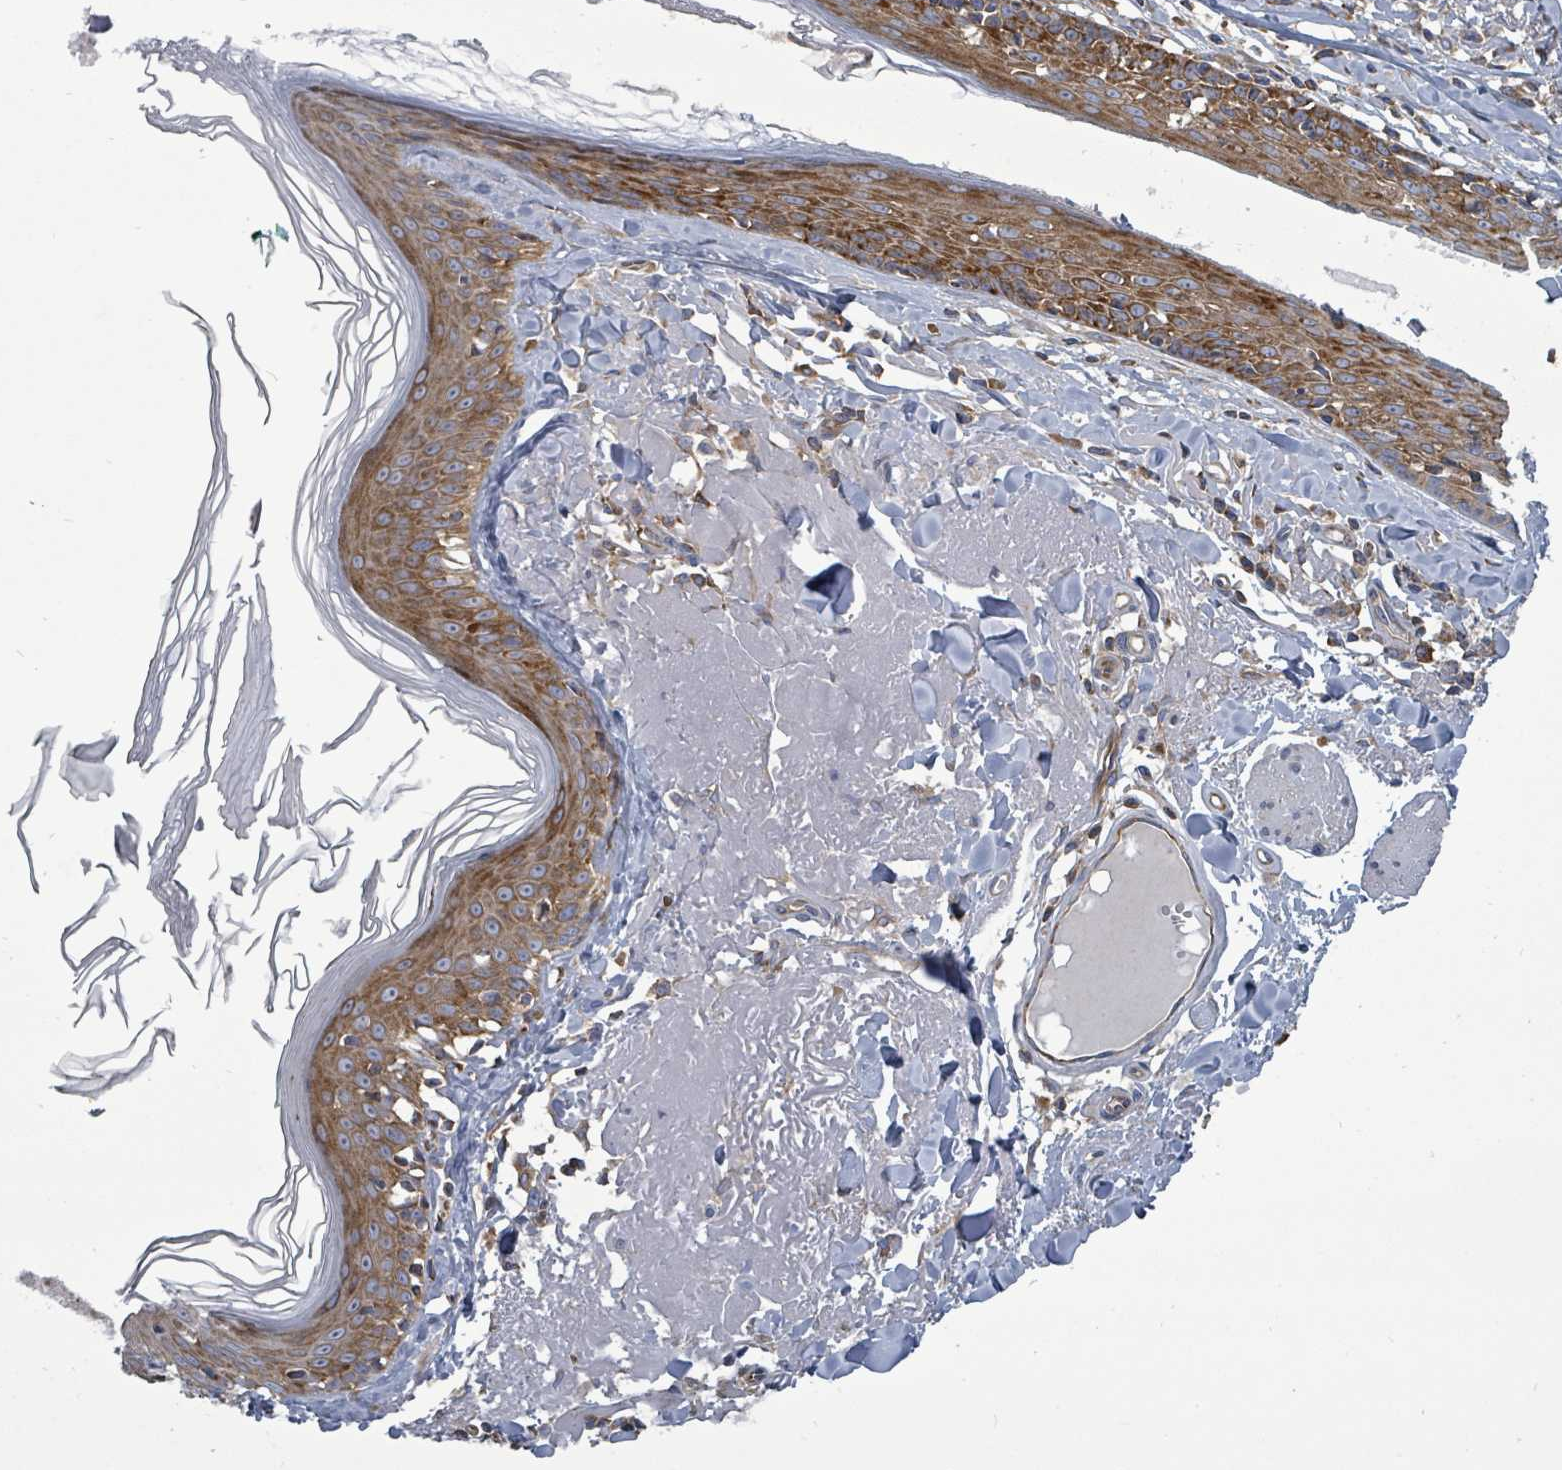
{"staining": {"intensity": "moderate", "quantity": "25%-75%", "location": "cytoplasmic/membranous"}, "tissue": "skin", "cell_type": "Fibroblasts", "image_type": "normal", "snomed": [{"axis": "morphology", "description": "Normal tissue, NOS"}, {"axis": "morphology", "description": "Malignant melanoma, NOS"}, {"axis": "topography", "description": "Skin"}], "caption": "Fibroblasts demonstrate medium levels of moderate cytoplasmic/membranous expression in approximately 25%-75% of cells in benign human skin.", "gene": "EIF3CL", "patient": {"sex": "male", "age": 80}}